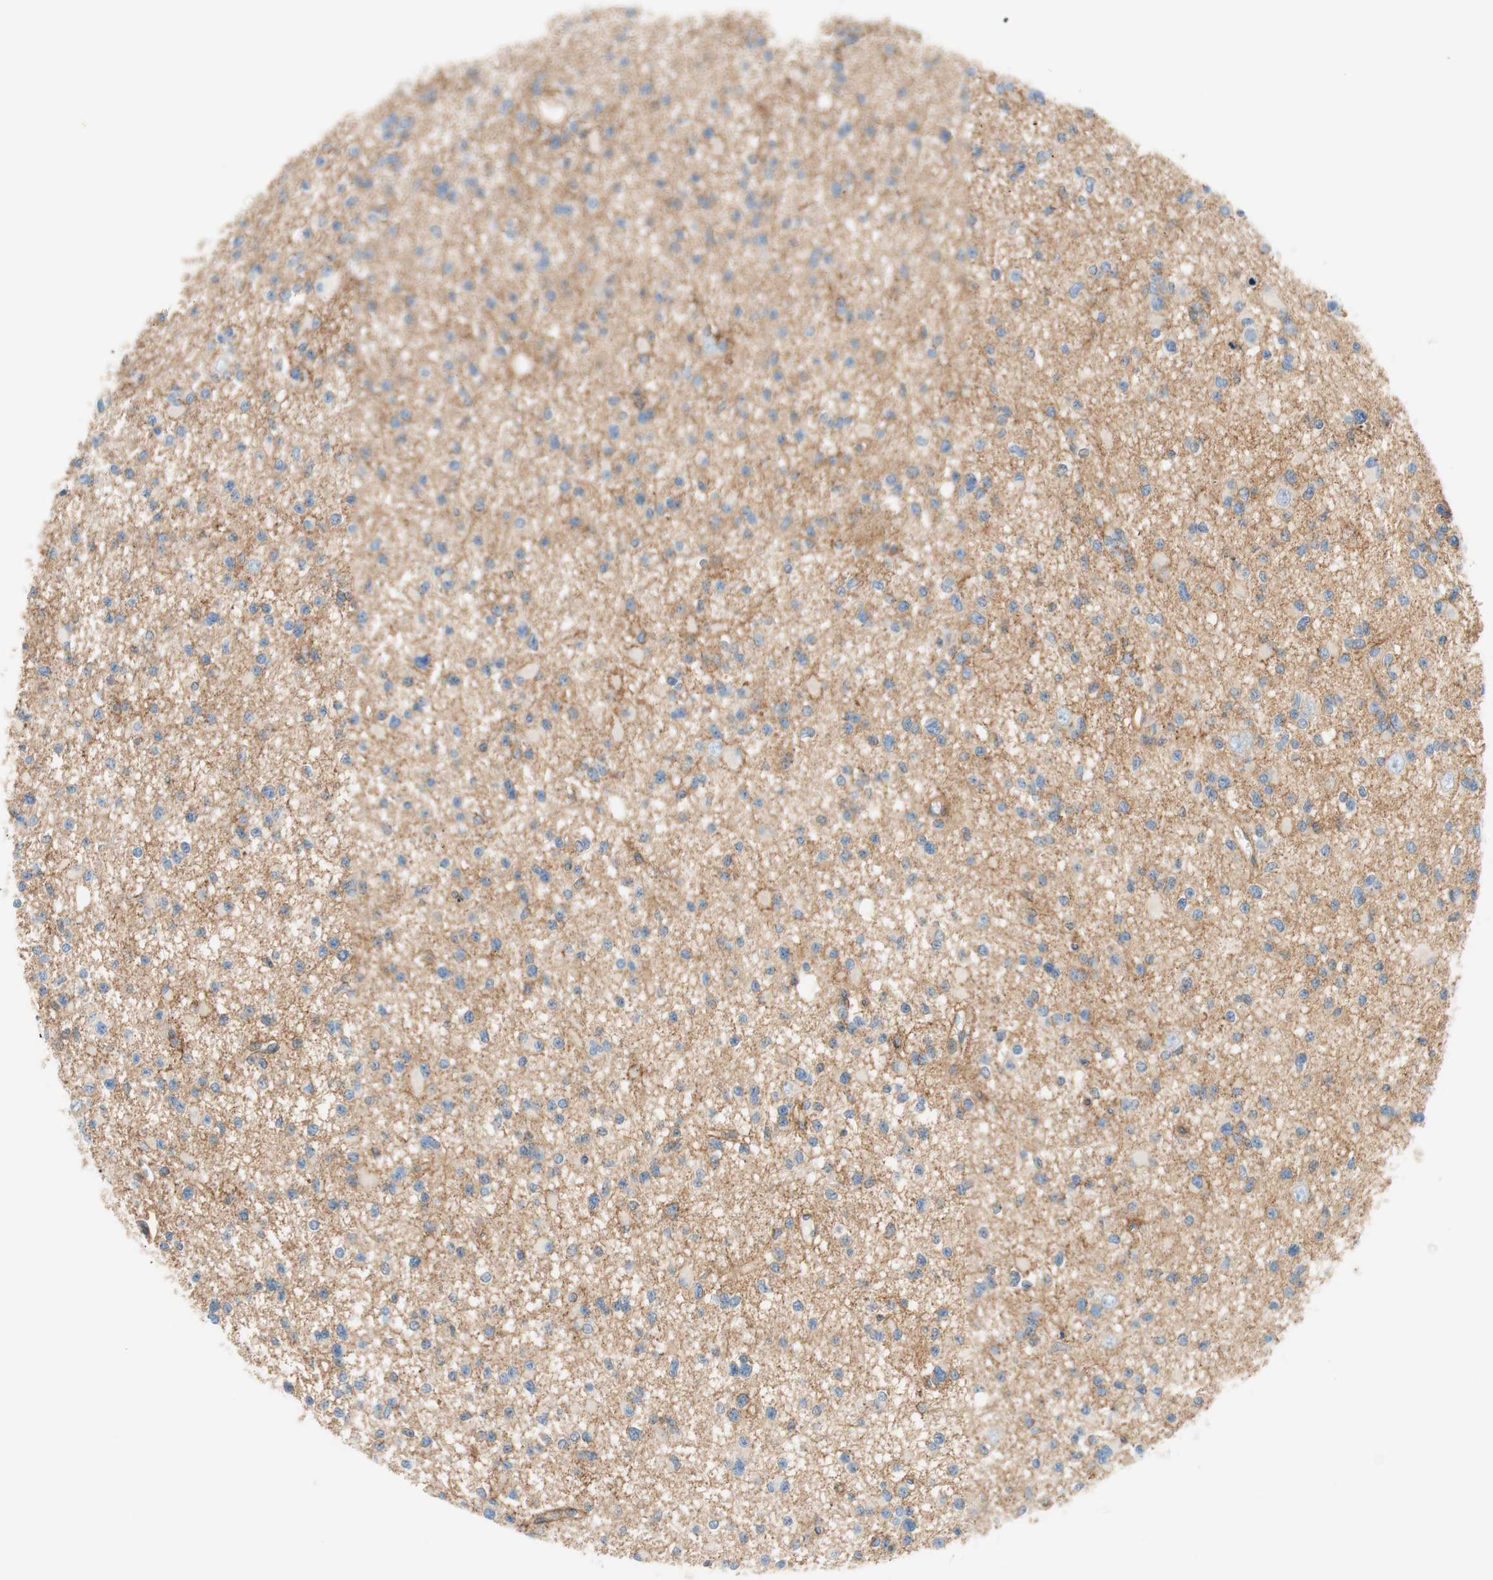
{"staining": {"intensity": "negative", "quantity": "none", "location": "none"}, "tissue": "glioma", "cell_type": "Tumor cells", "image_type": "cancer", "snomed": [{"axis": "morphology", "description": "Glioma, malignant, Low grade"}, {"axis": "topography", "description": "Brain"}], "caption": "DAB immunohistochemical staining of human glioma reveals no significant expression in tumor cells.", "gene": "VPS26A", "patient": {"sex": "female", "age": 22}}